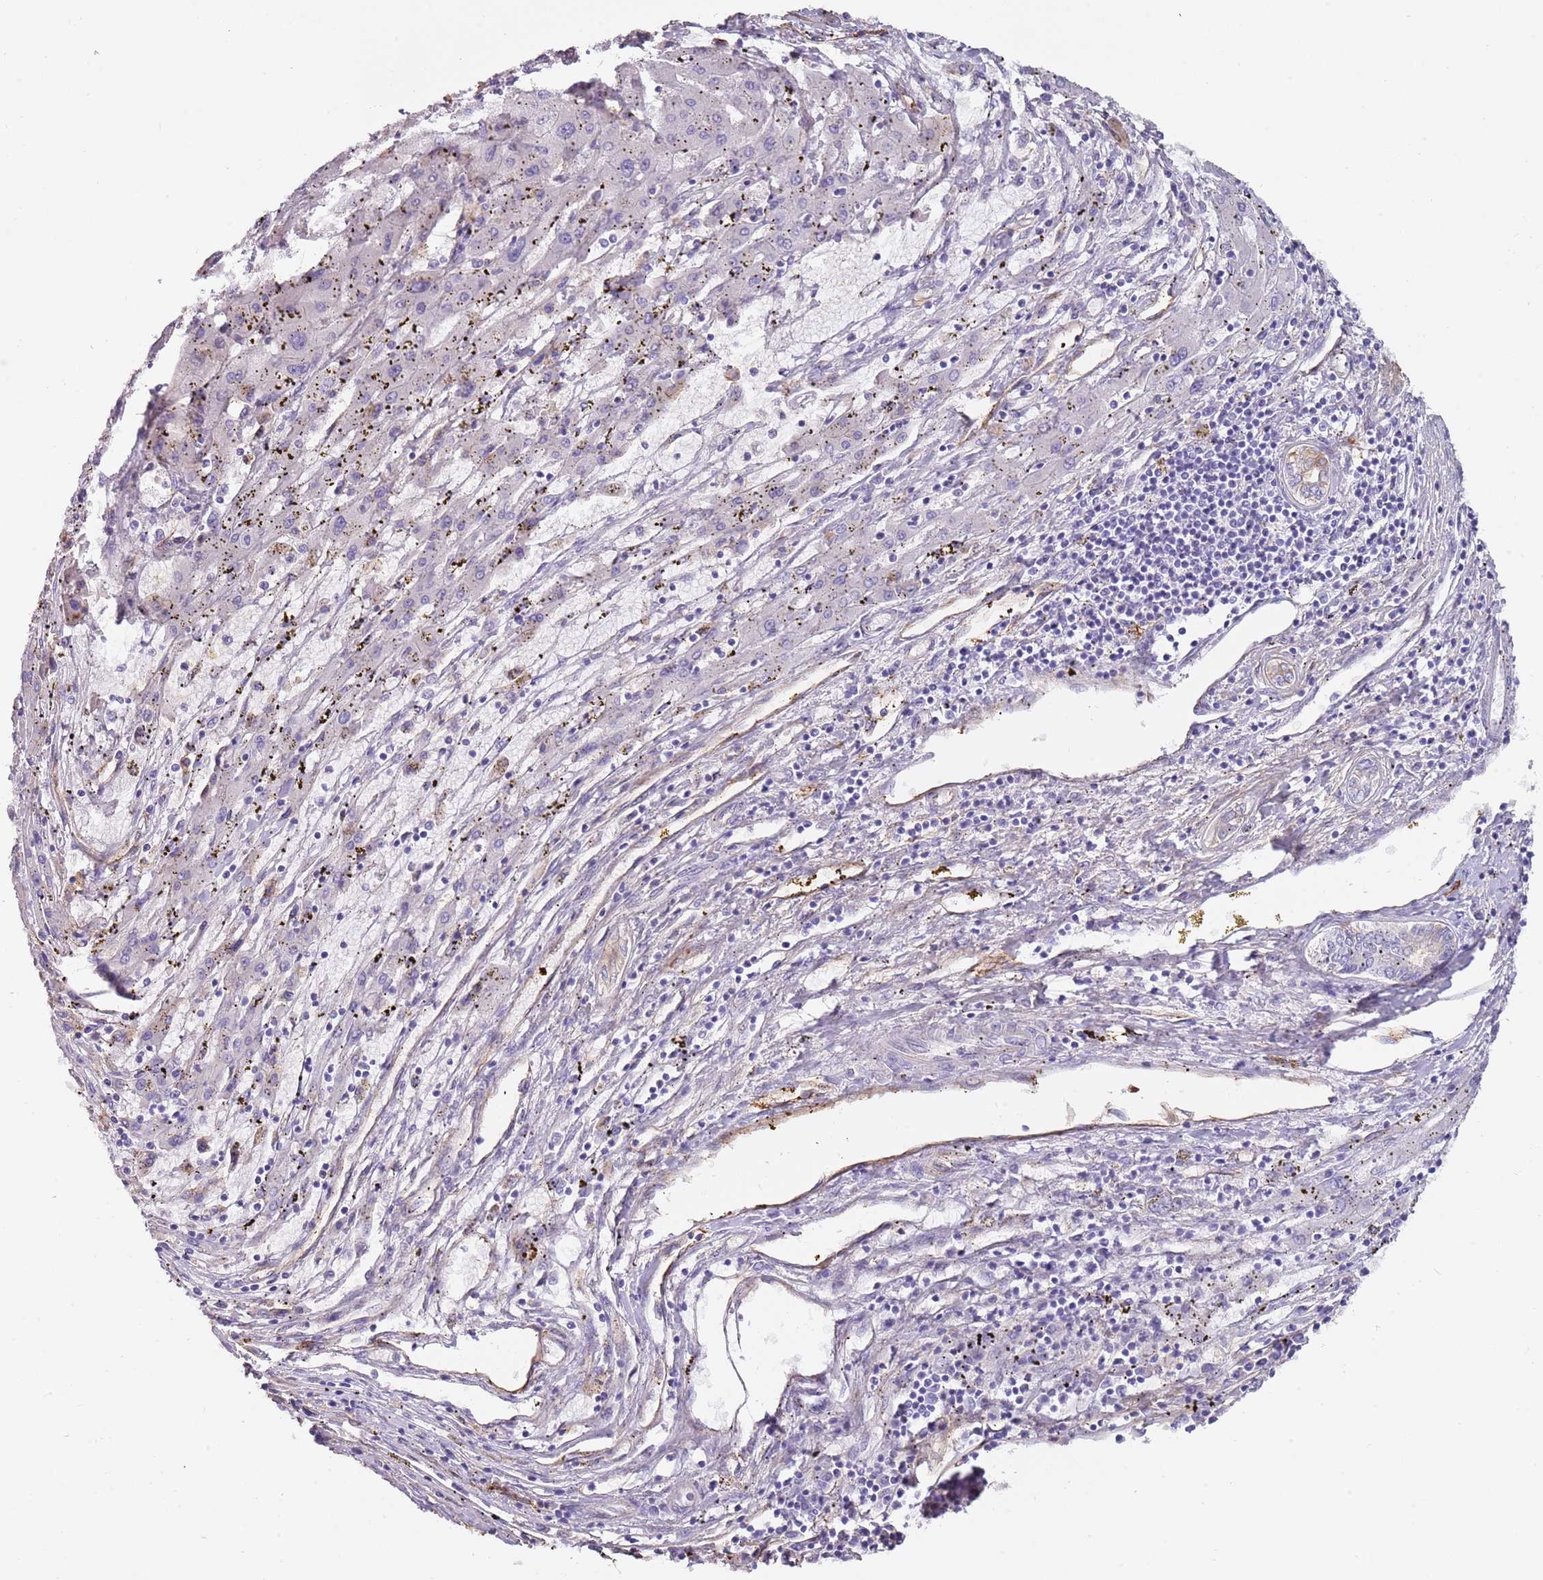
{"staining": {"intensity": "negative", "quantity": "none", "location": "none"}, "tissue": "liver cancer", "cell_type": "Tumor cells", "image_type": "cancer", "snomed": [{"axis": "morphology", "description": "Carcinoma, Hepatocellular, NOS"}, {"axis": "topography", "description": "Liver"}], "caption": "Image shows no protein positivity in tumor cells of liver cancer tissue.", "gene": "NBPF3", "patient": {"sex": "male", "age": 72}}